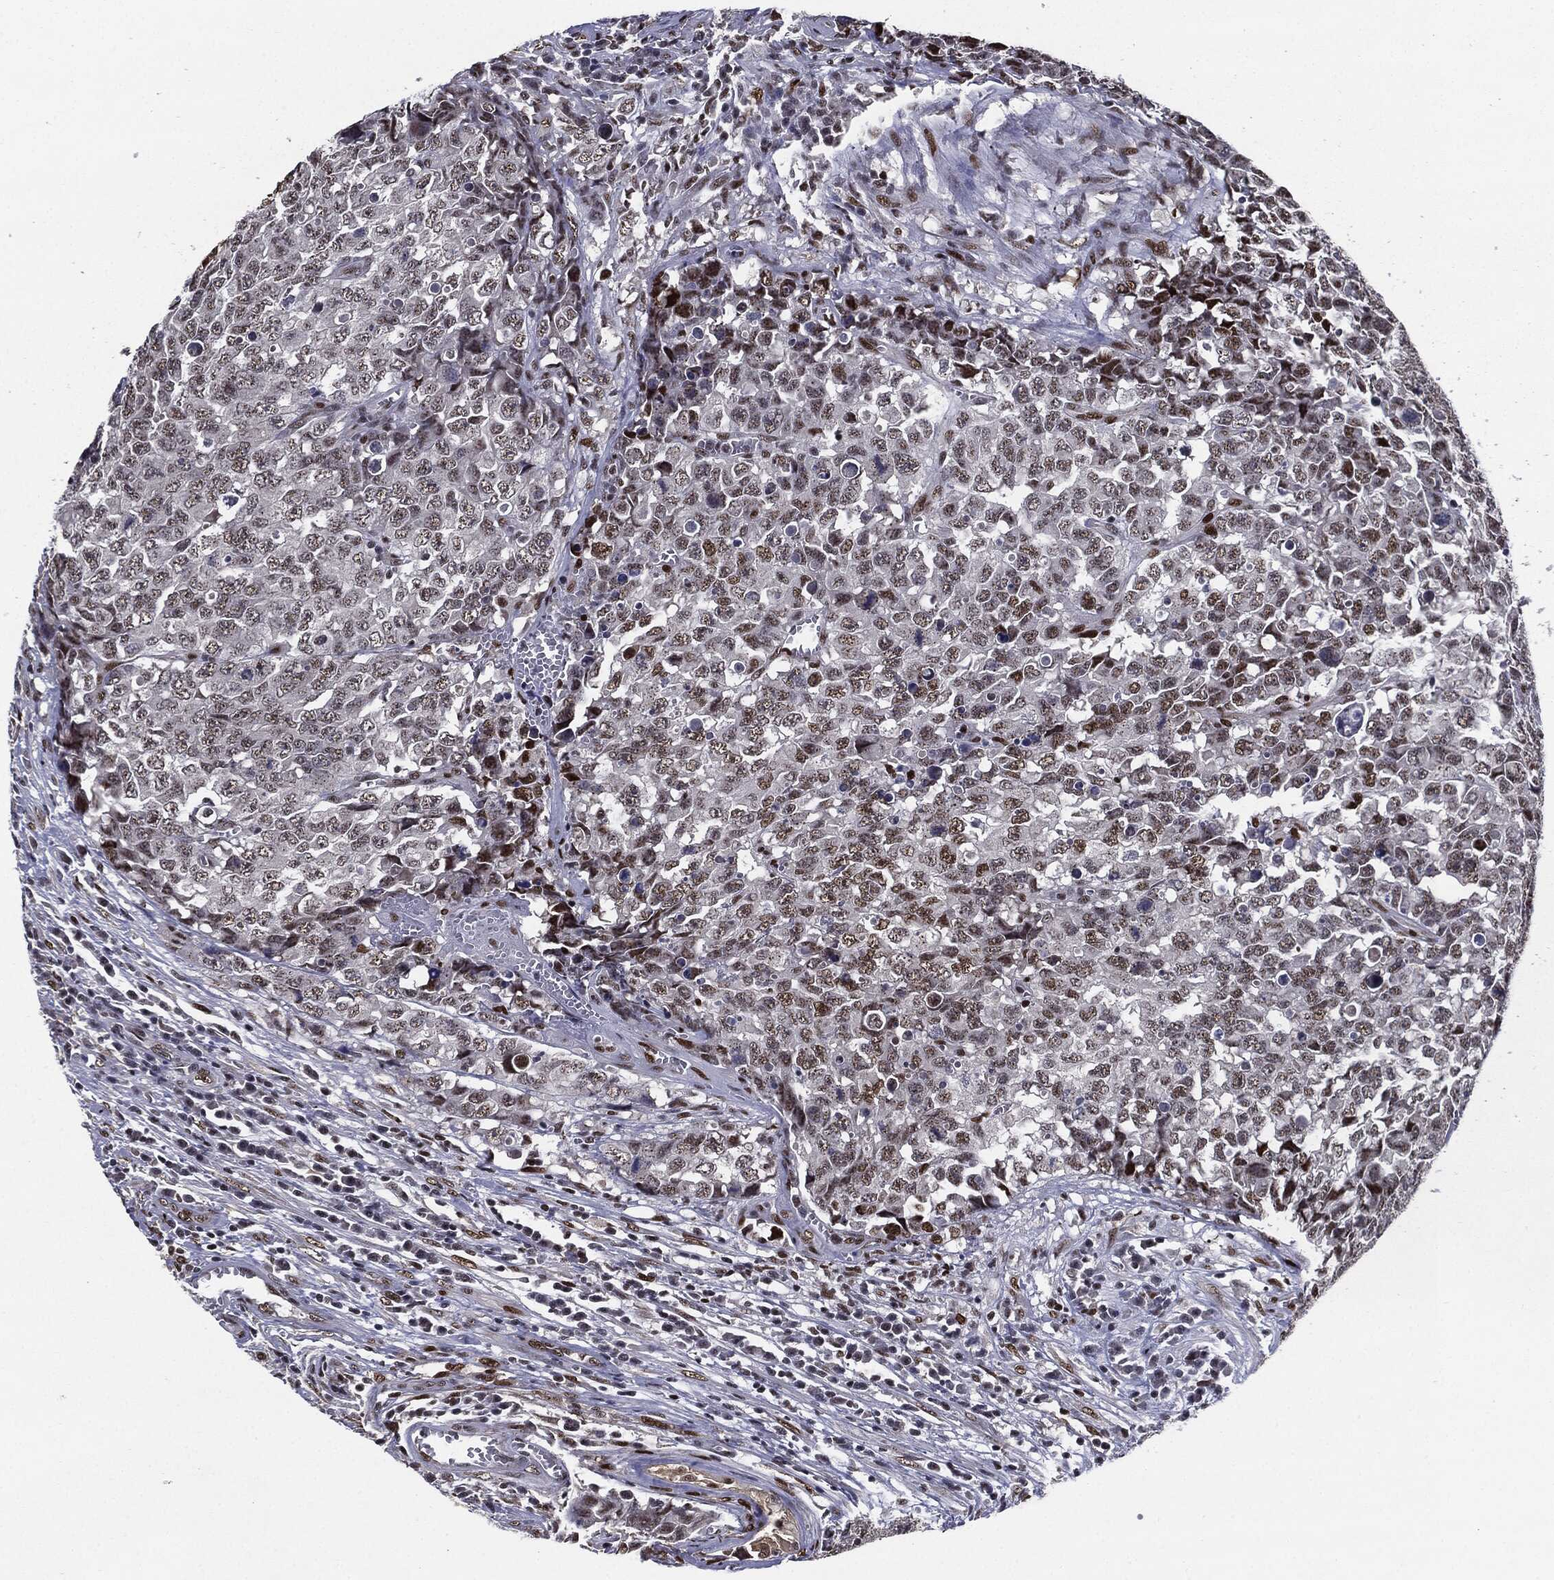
{"staining": {"intensity": "moderate", "quantity": "<25%", "location": "nuclear"}, "tissue": "testis cancer", "cell_type": "Tumor cells", "image_type": "cancer", "snomed": [{"axis": "morphology", "description": "Carcinoma, Embryonal, NOS"}, {"axis": "topography", "description": "Testis"}], "caption": "Moderate nuclear staining is appreciated in approximately <25% of tumor cells in testis embryonal carcinoma.", "gene": "JUN", "patient": {"sex": "male", "age": 23}}